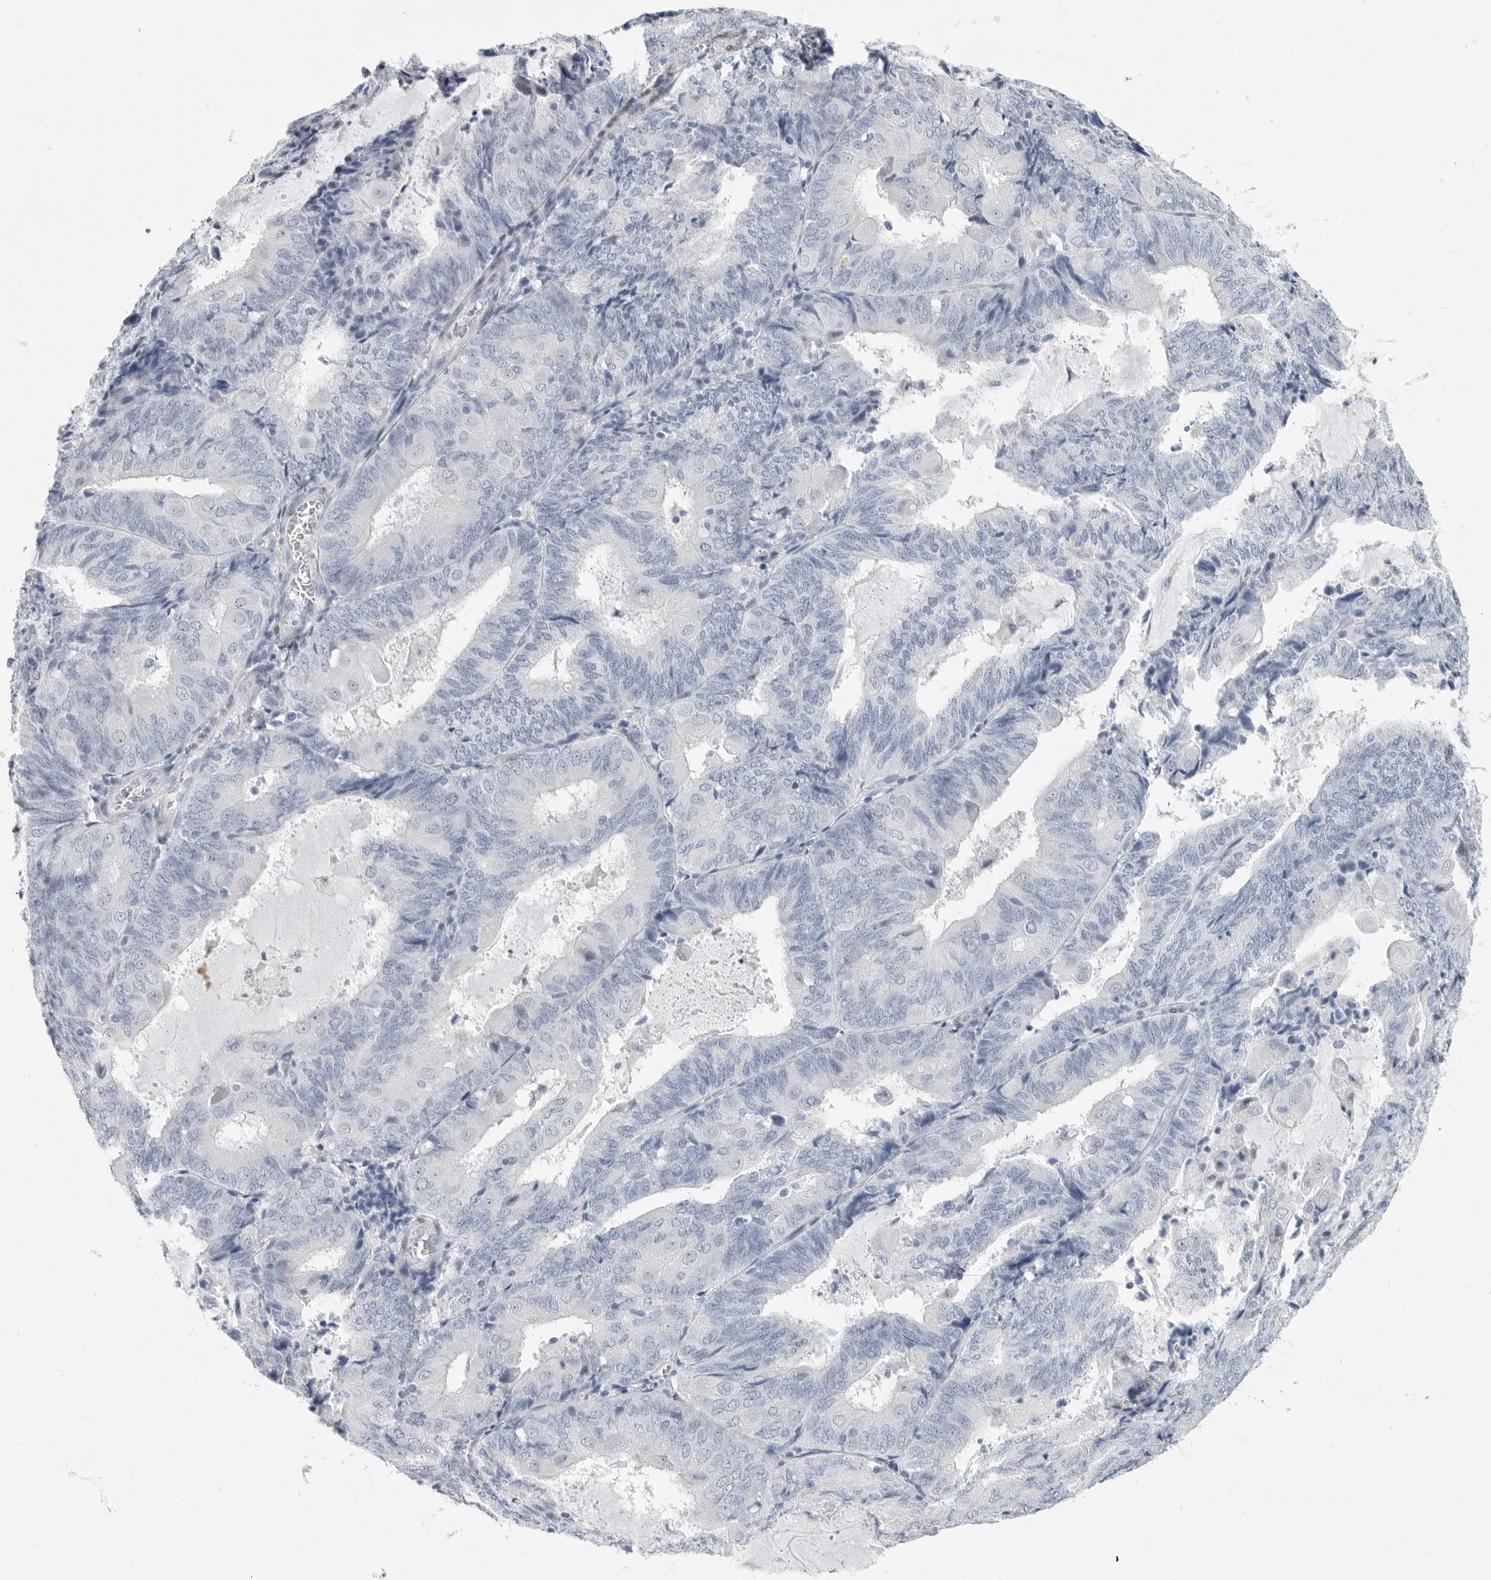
{"staining": {"intensity": "negative", "quantity": "none", "location": "none"}, "tissue": "endometrial cancer", "cell_type": "Tumor cells", "image_type": "cancer", "snomed": [{"axis": "morphology", "description": "Adenocarcinoma, NOS"}, {"axis": "topography", "description": "Endometrium"}], "caption": "Histopathology image shows no protein staining in tumor cells of endometrial cancer tissue.", "gene": "PLN", "patient": {"sex": "female", "age": 81}}